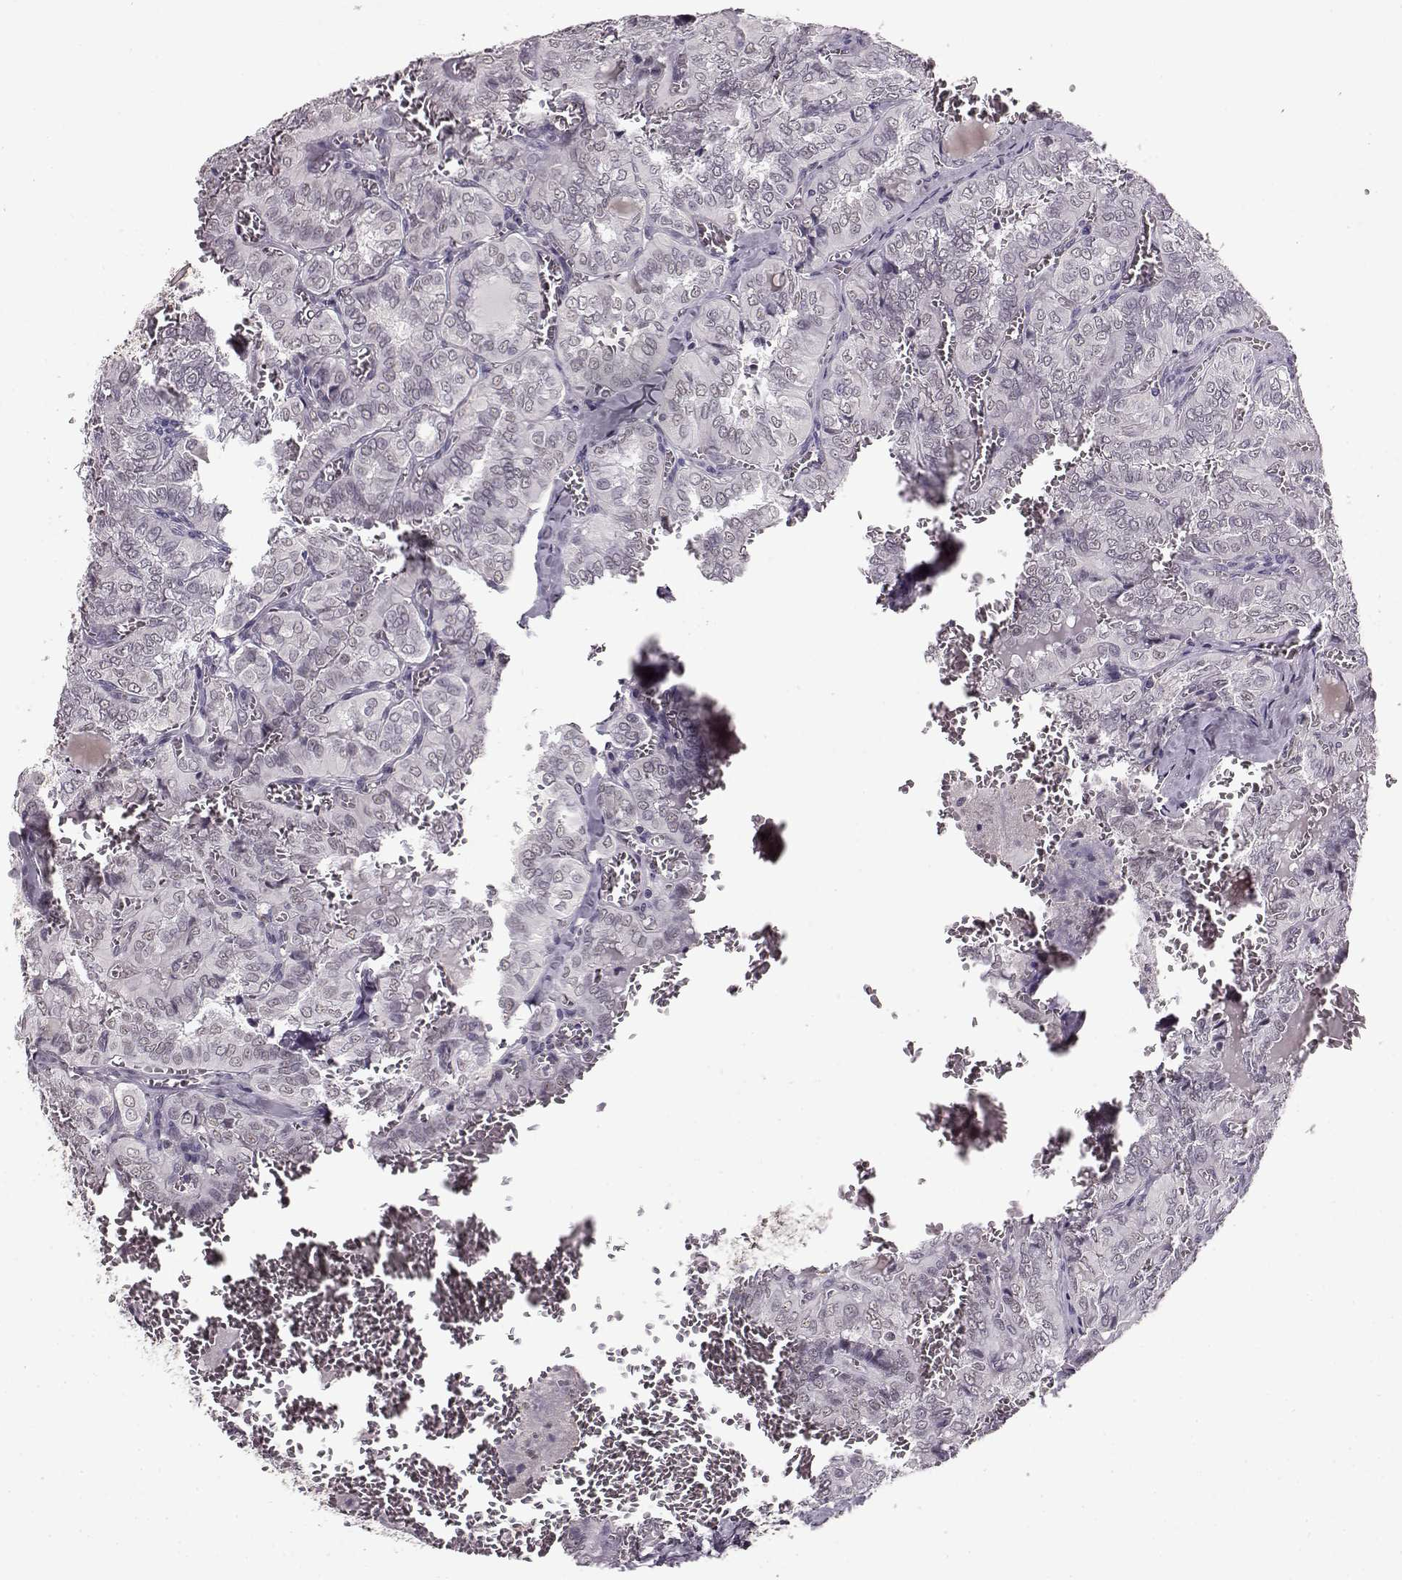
{"staining": {"intensity": "negative", "quantity": "none", "location": "none"}, "tissue": "thyroid cancer", "cell_type": "Tumor cells", "image_type": "cancer", "snomed": [{"axis": "morphology", "description": "Papillary adenocarcinoma, NOS"}, {"axis": "topography", "description": "Thyroid gland"}], "caption": "Immunohistochemical staining of human thyroid papillary adenocarcinoma demonstrates no significant staining in tumor cells. The staining was performed using DAB to visualize the protein expression in brown, while the nuclei were stained in blue with hematoxylin (Magnification: 20x).", "gene": "RP1L1", "patient": {"sex": "female", "age": 41}}